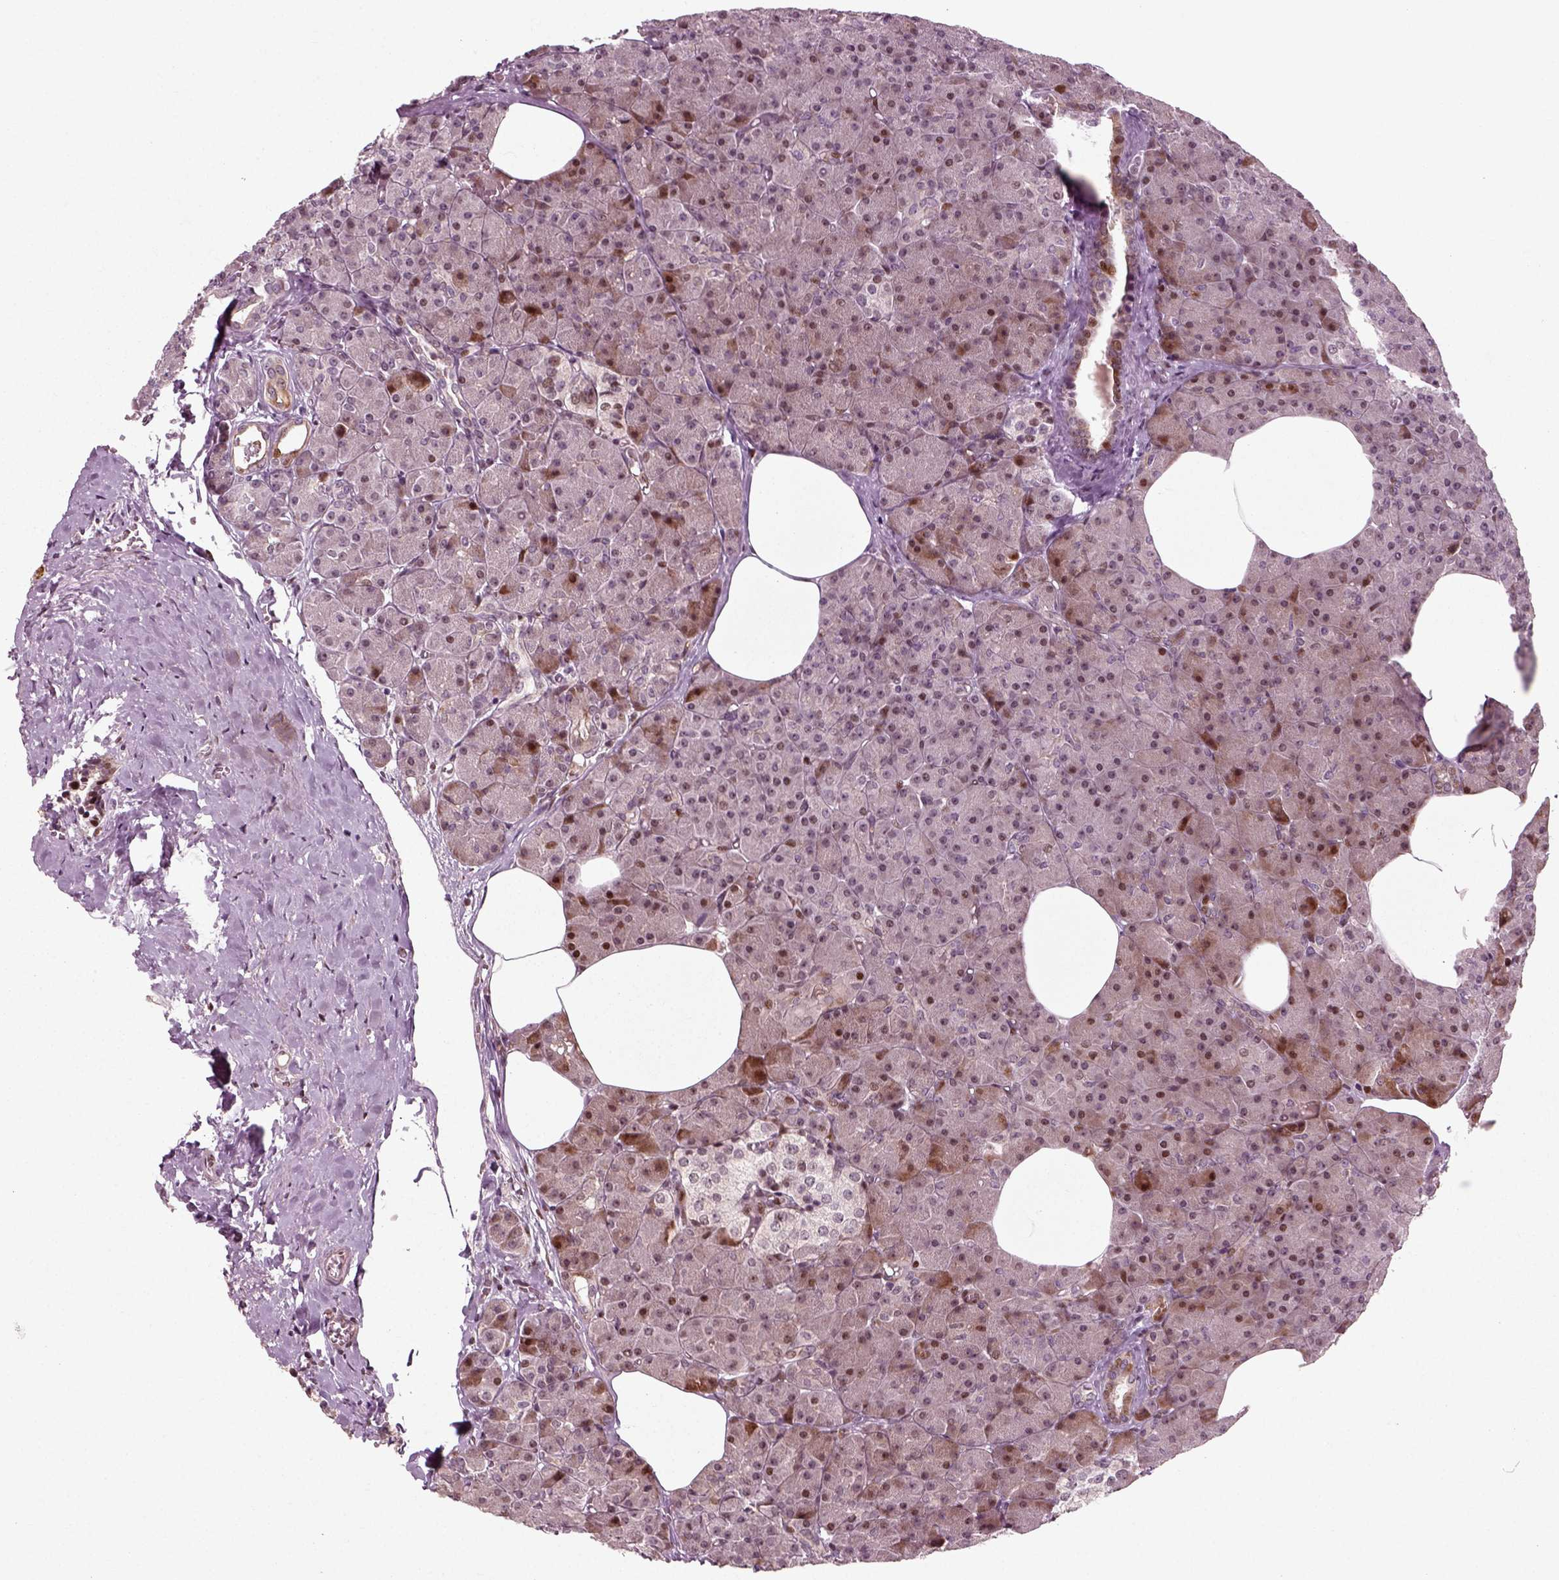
{"staining": {"intensity": "strong", "quantity": "<25%", "location": "nuclear"}, "tissue": "pancreas", "cell_type": "Exocrine glandular cells", "image_type": "normal", "snomed": [{"axis": "morphology", "description": "Normal tissue, NOS"}, {"axis": "topography", "description": "Pancreas"}], "caption": "Human pancreas stained for a protein (brown) demonstrates strong nuclear positive staining in about <25% of exocrine glandular cells.", "gene": "CDC14A", "patient": {"sex": "female", "age": 45}}